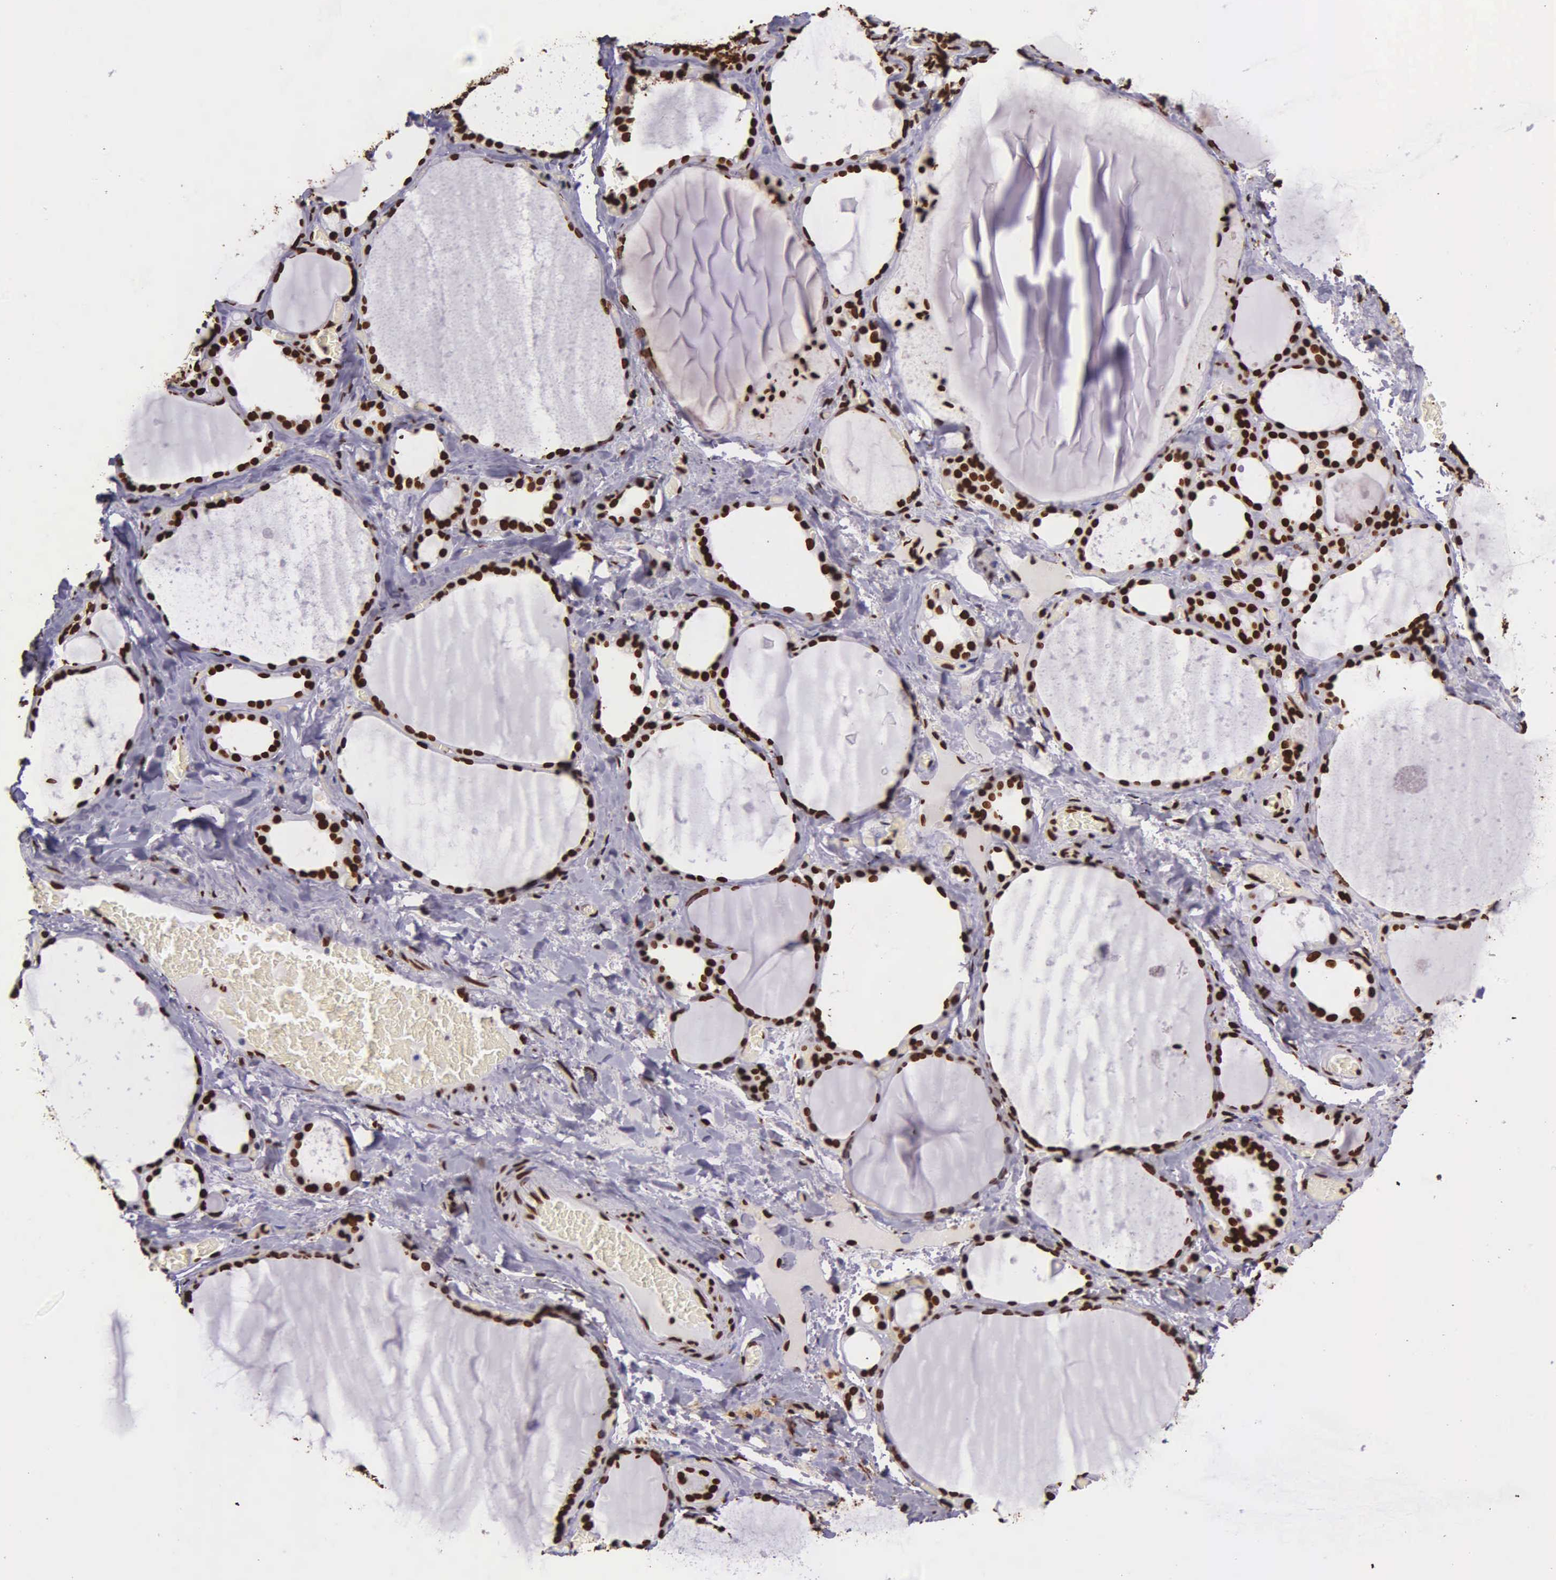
{"staining": {"intensity": "strong", "quantity": ">75%", "location": "nuclear"}, "tissue": "thyroid gland", "cell_type": "Glandular cells", "image_type": "normal", "snomed": [{"axis": "morphology", "description": "Normal tissue, NOS"}, {"axis": "topography", "description": "Thyroid gland"}], "caption": "A high-resolution photomicrograph shows immunohistochemistry staining of unremarkable thyroid gland, which displays strong nuclear positivity in approximately >75% of glandular cells.", "gene": "H1", "patient": {"sex": "male", "age": 76}}